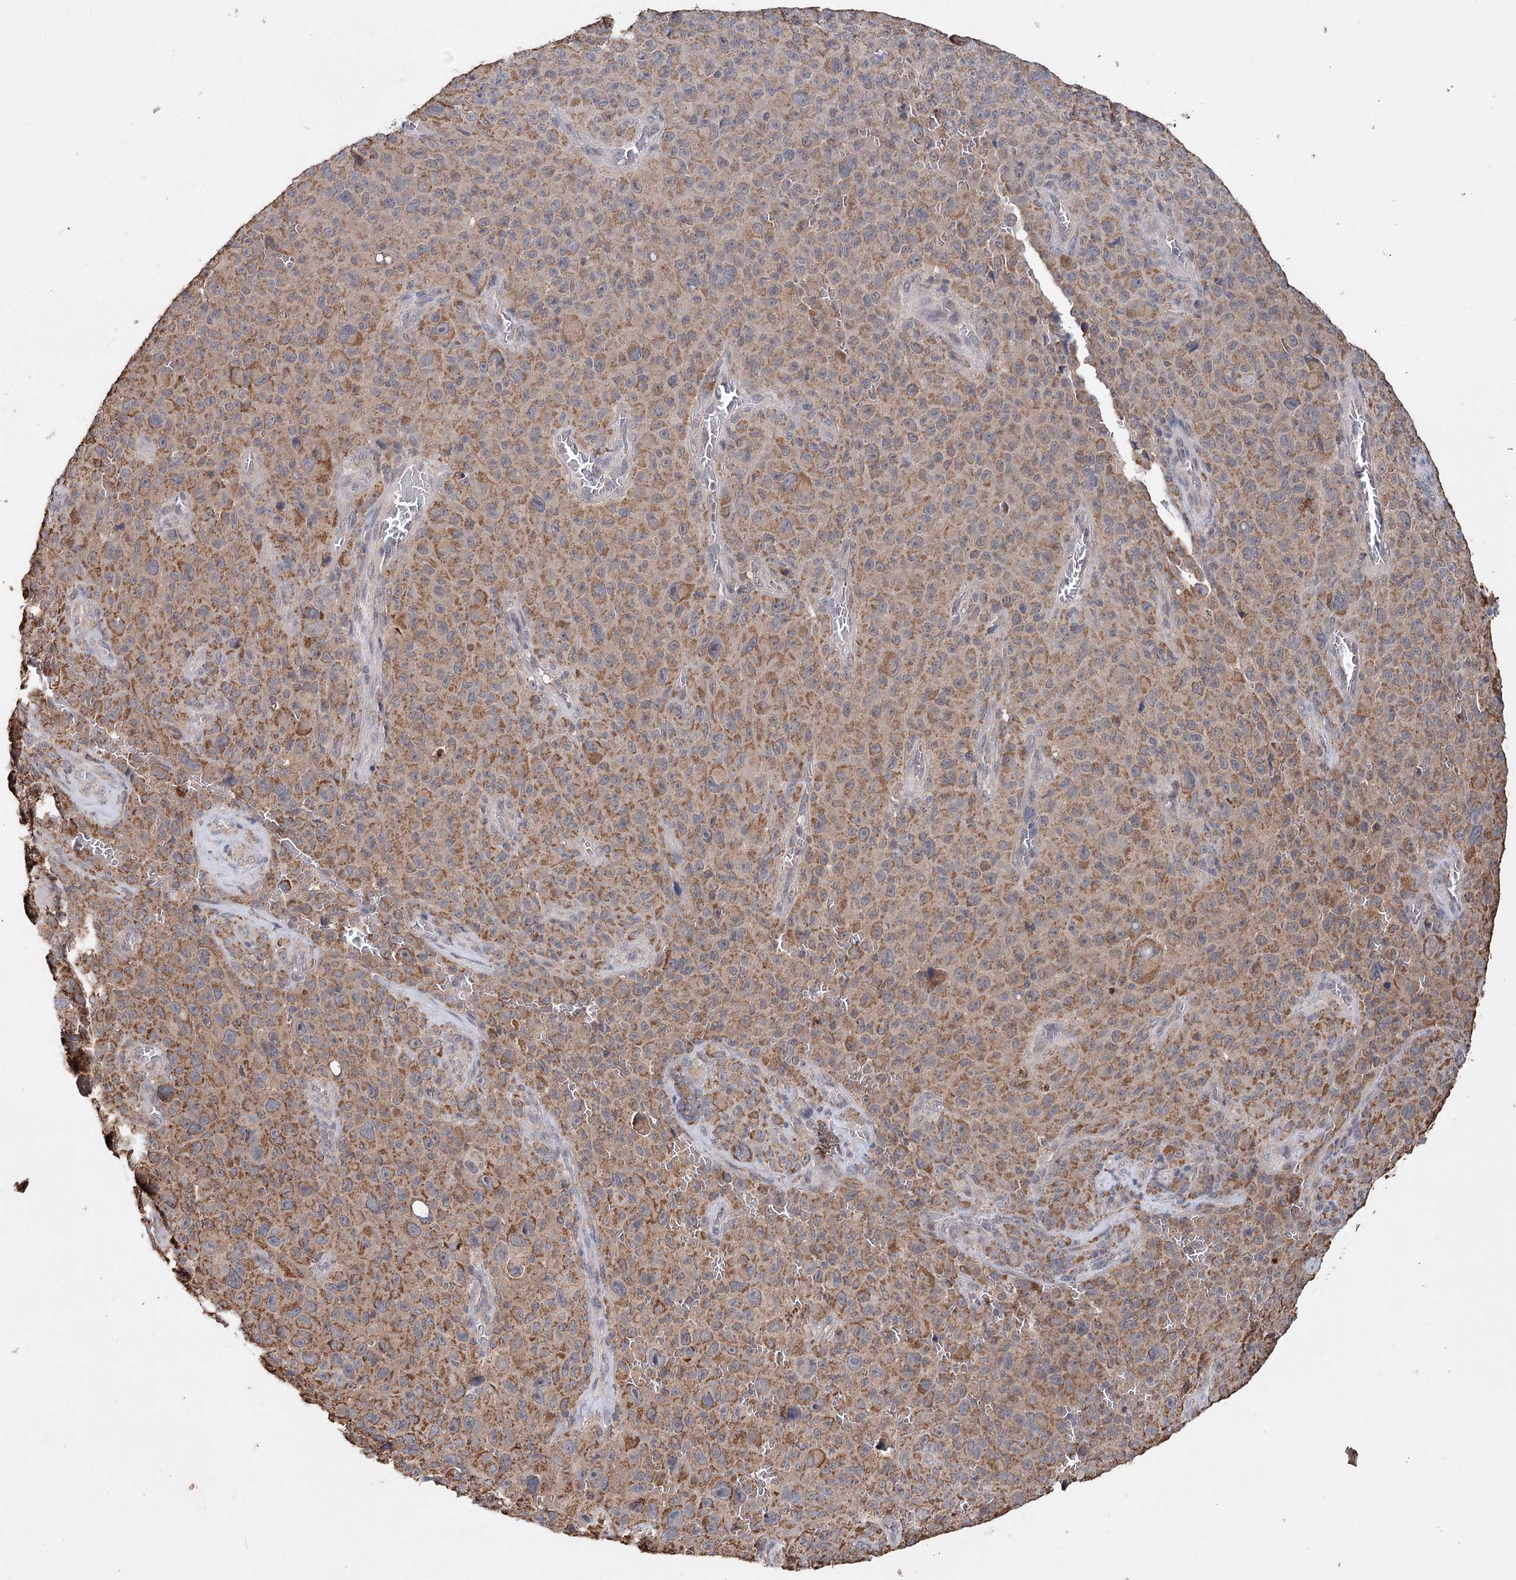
{"staining": {"intensity": "moderate", "quantity": ">75%", "location": "cytoplasmic/membranous"}, "tissue": "melanoma", "cell_type": "Tumor cells", "image_type": "cancer", "snomed": [{"axis": "morphology", "description": "Malignant melanoma, NOS"}, {"axis": "topography", "description": "Skin"}], "caption": "Immunohistochemistry of human malignant melanoma demonstrates medium levels of moderate cytoplasmic/membranous expression in approximately >75% of tumor cells.", "gene": "PIK3CB", "patient": {"sex": "female", "age": 82}}